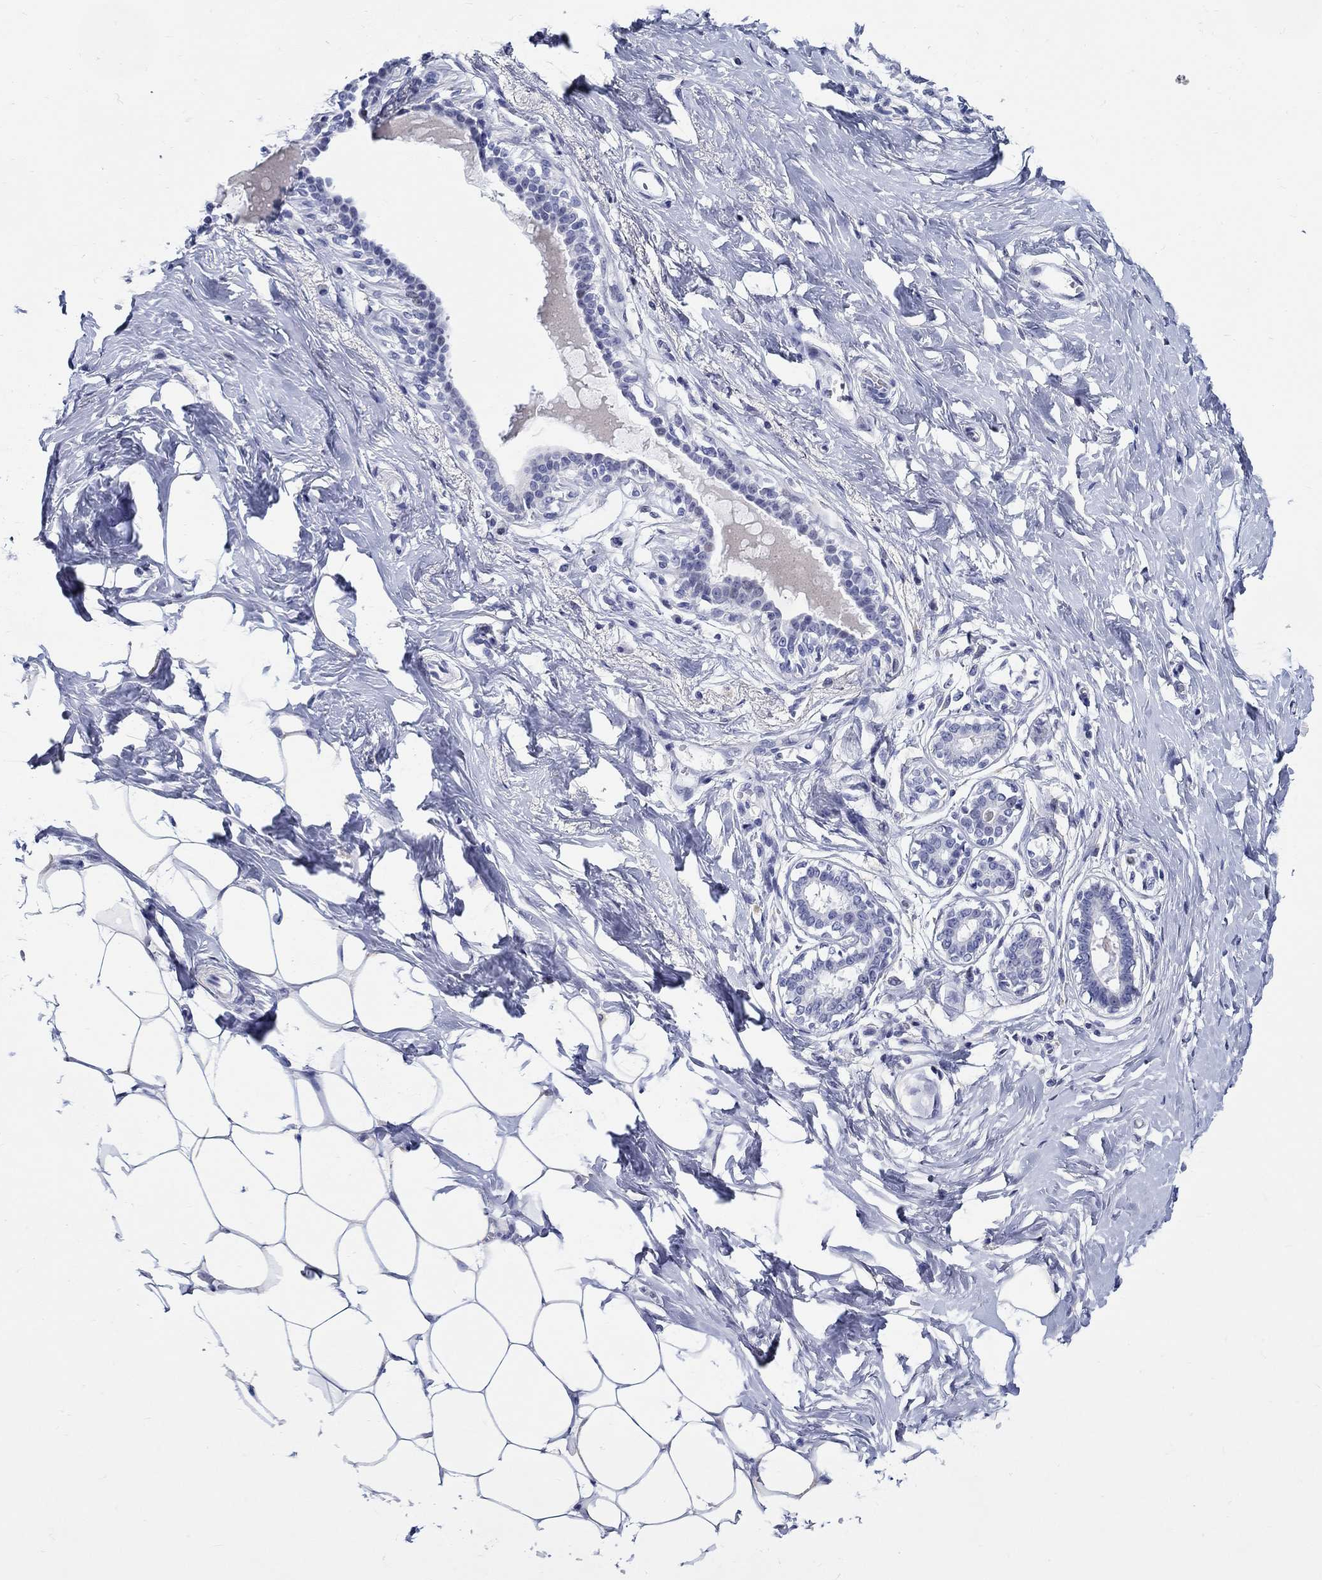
{"staining": {"intensity": "negative", "quantity": "none", "location": "none"}, "tissue": "breast", "cell_type": "Adipocytes", "image_type": "normal", "snomed": [{"axis": "morphology", "description": "Normal tissue, NOS"}, {"axis": "morphology", "description": "Lobular carcinoma, in situ"}, {"axis": "topography", "description": "Breast"}], "caption": "DAB (3,3'-diaminobenzidine) immunohistochemical staining of benign breast displays no significant staining in adipocytes.", "gene": "CRYGS", "patient": {"sex": "female", "age": 35}}